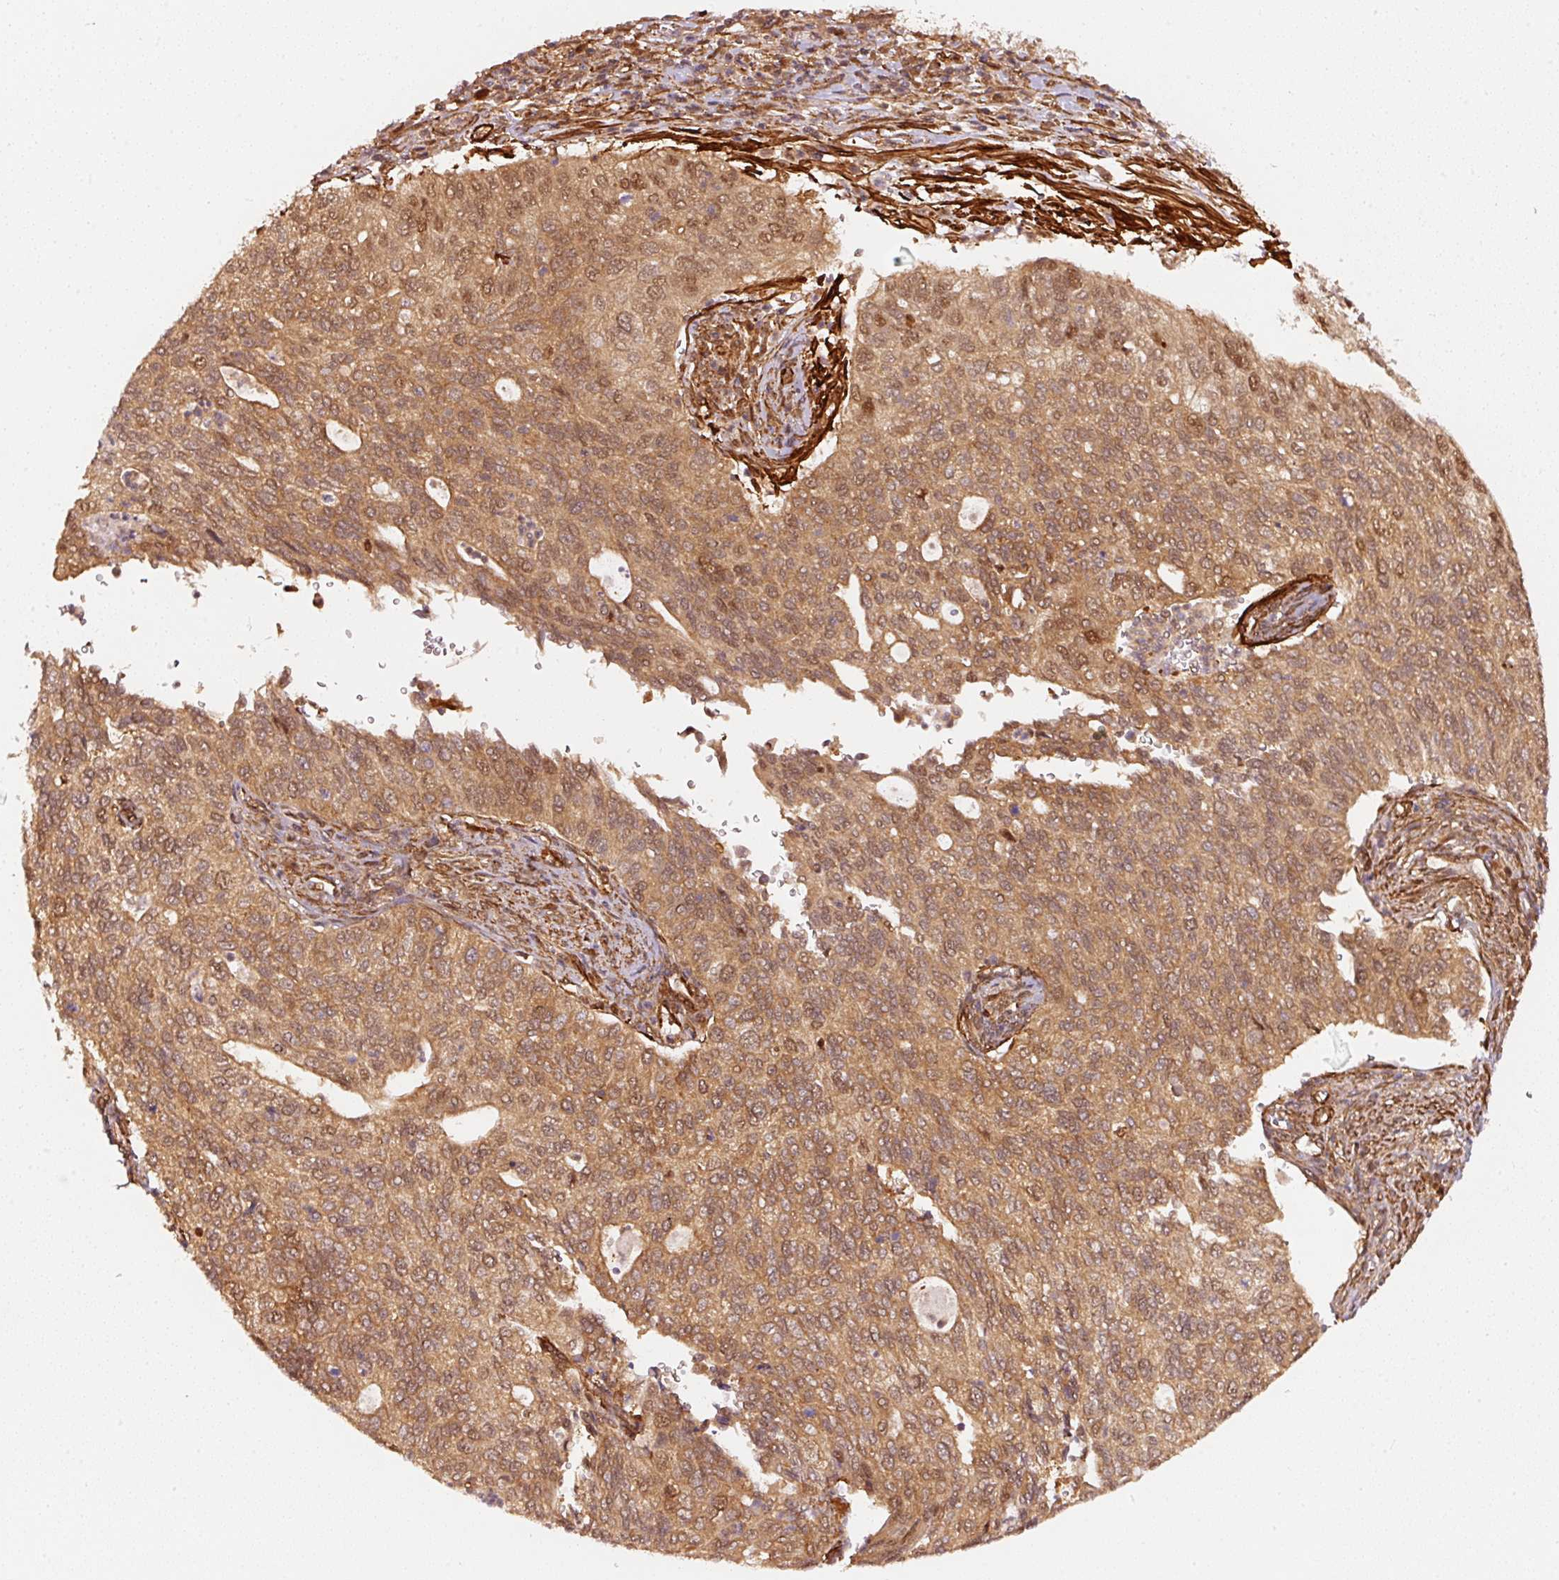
{"staining": {"intensity": "moderate", "quantity": ">75%", "location": "cytoplasmic/membranous,nuclear"}, "tissue": "cervical cancer", "cell_type": "Tumor cells", "image_type": "cancer", "snomed": [{"axis": "morphology", "description": "Squamous cell carcinoma, NOS"}, {"axis": "topography", "description": "Cervix"}], "caption": "Squamous cell carcinoma (cervical) tissue displays moderate cytoplasmic/membranous and nuclear positivity in about >75% of tumor cells, visualized by immunohistochemistry.", "gene": "PSMD1", "patient": {"sex": "female", "age": 38}}